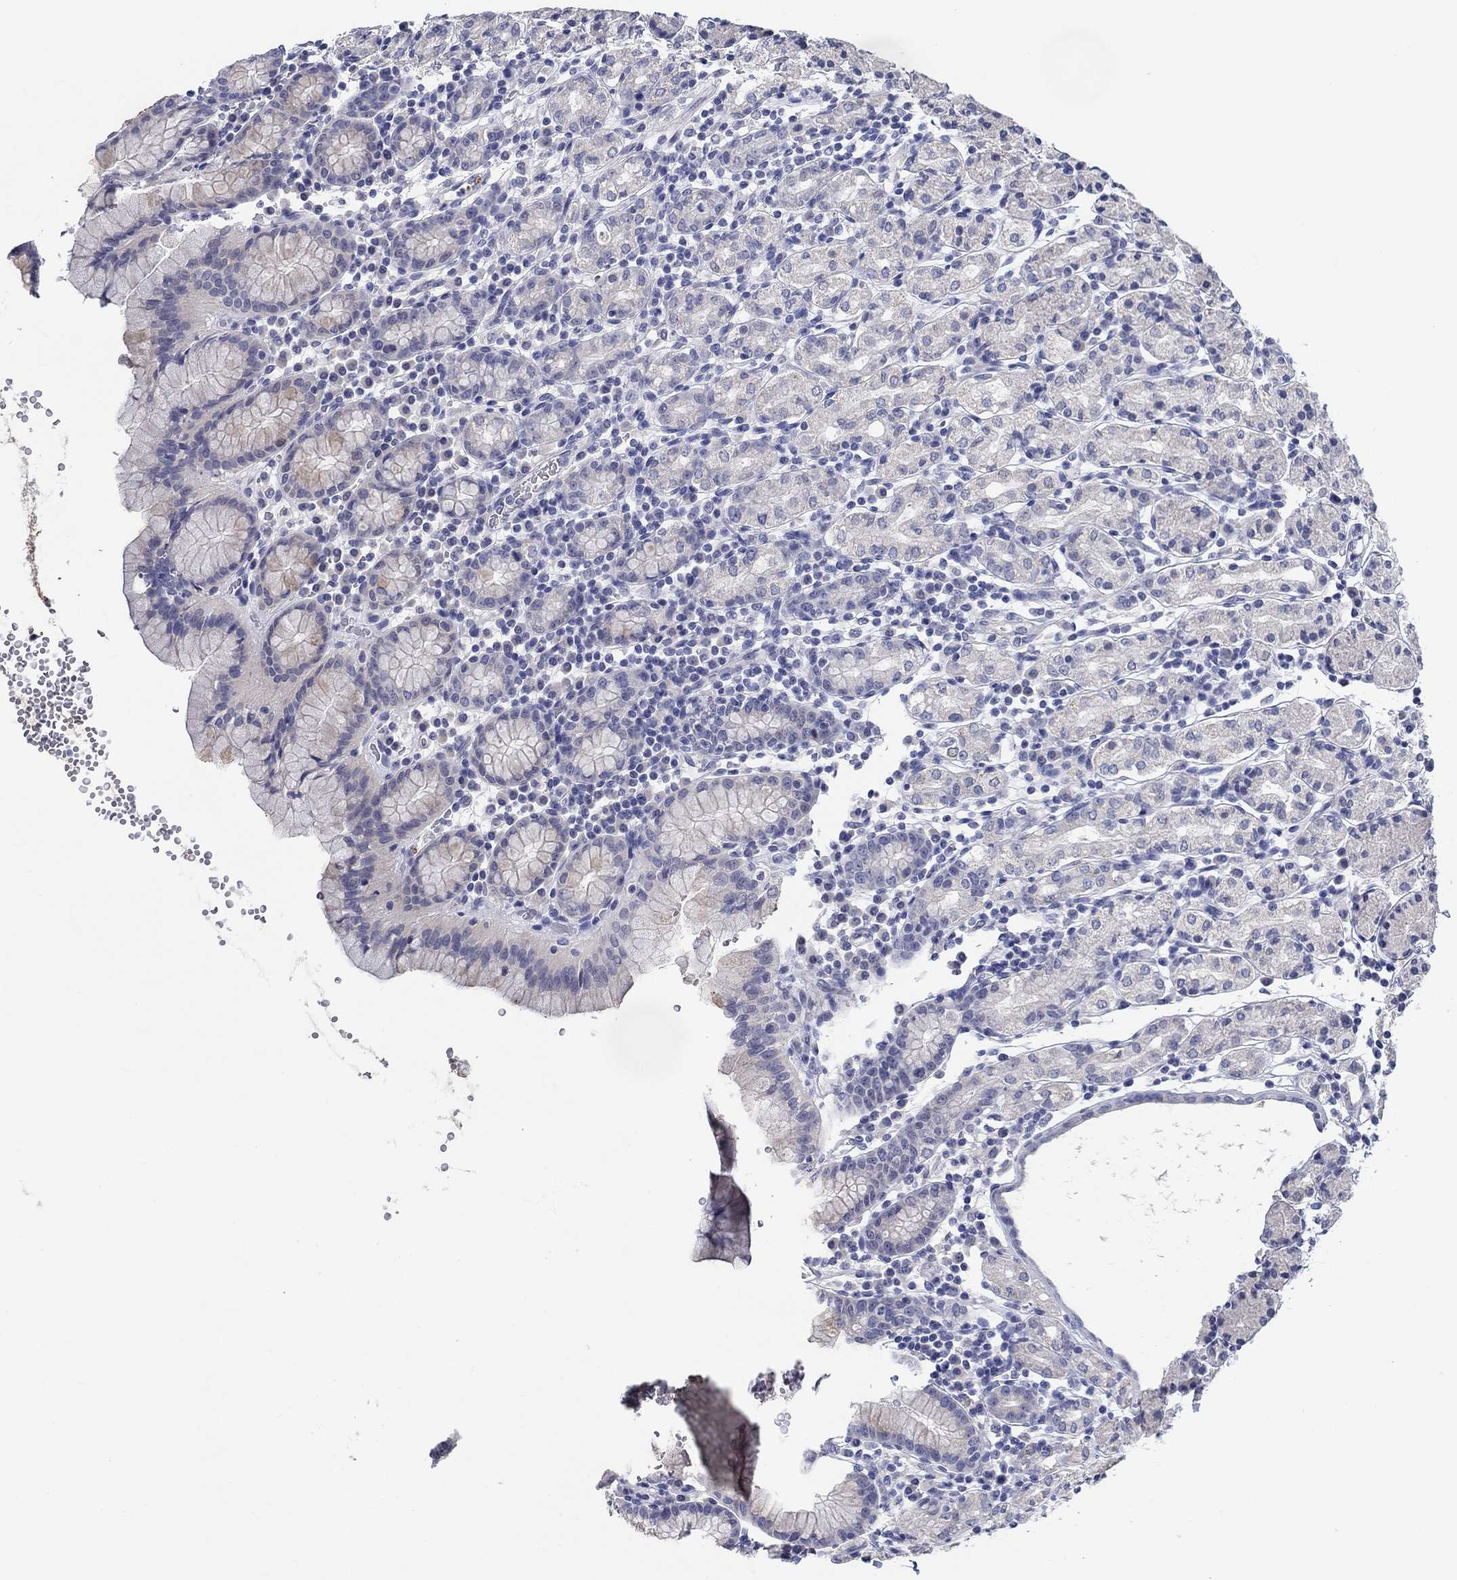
{"staining": {"intensity": "negative", "quantity": "none", "location": "none"}, "tissue": "stomach", "cell_type": "Glandular cells", "image_type": "normal", "snomed": [{"axis": "morphology", "description": "Normal tissue, NOS"}, {"axis": "topography", "description": "Stomach, upper"}, {"axis": "topography", "description": "Stomach"}], "caption": "This is an immunohistochemistry (IHC) histopathology image of unremarkable stomach. There is no expression in glandular cells.", "gene": "LRRC4C", "patient": {"sex": "male", "age": 62}}